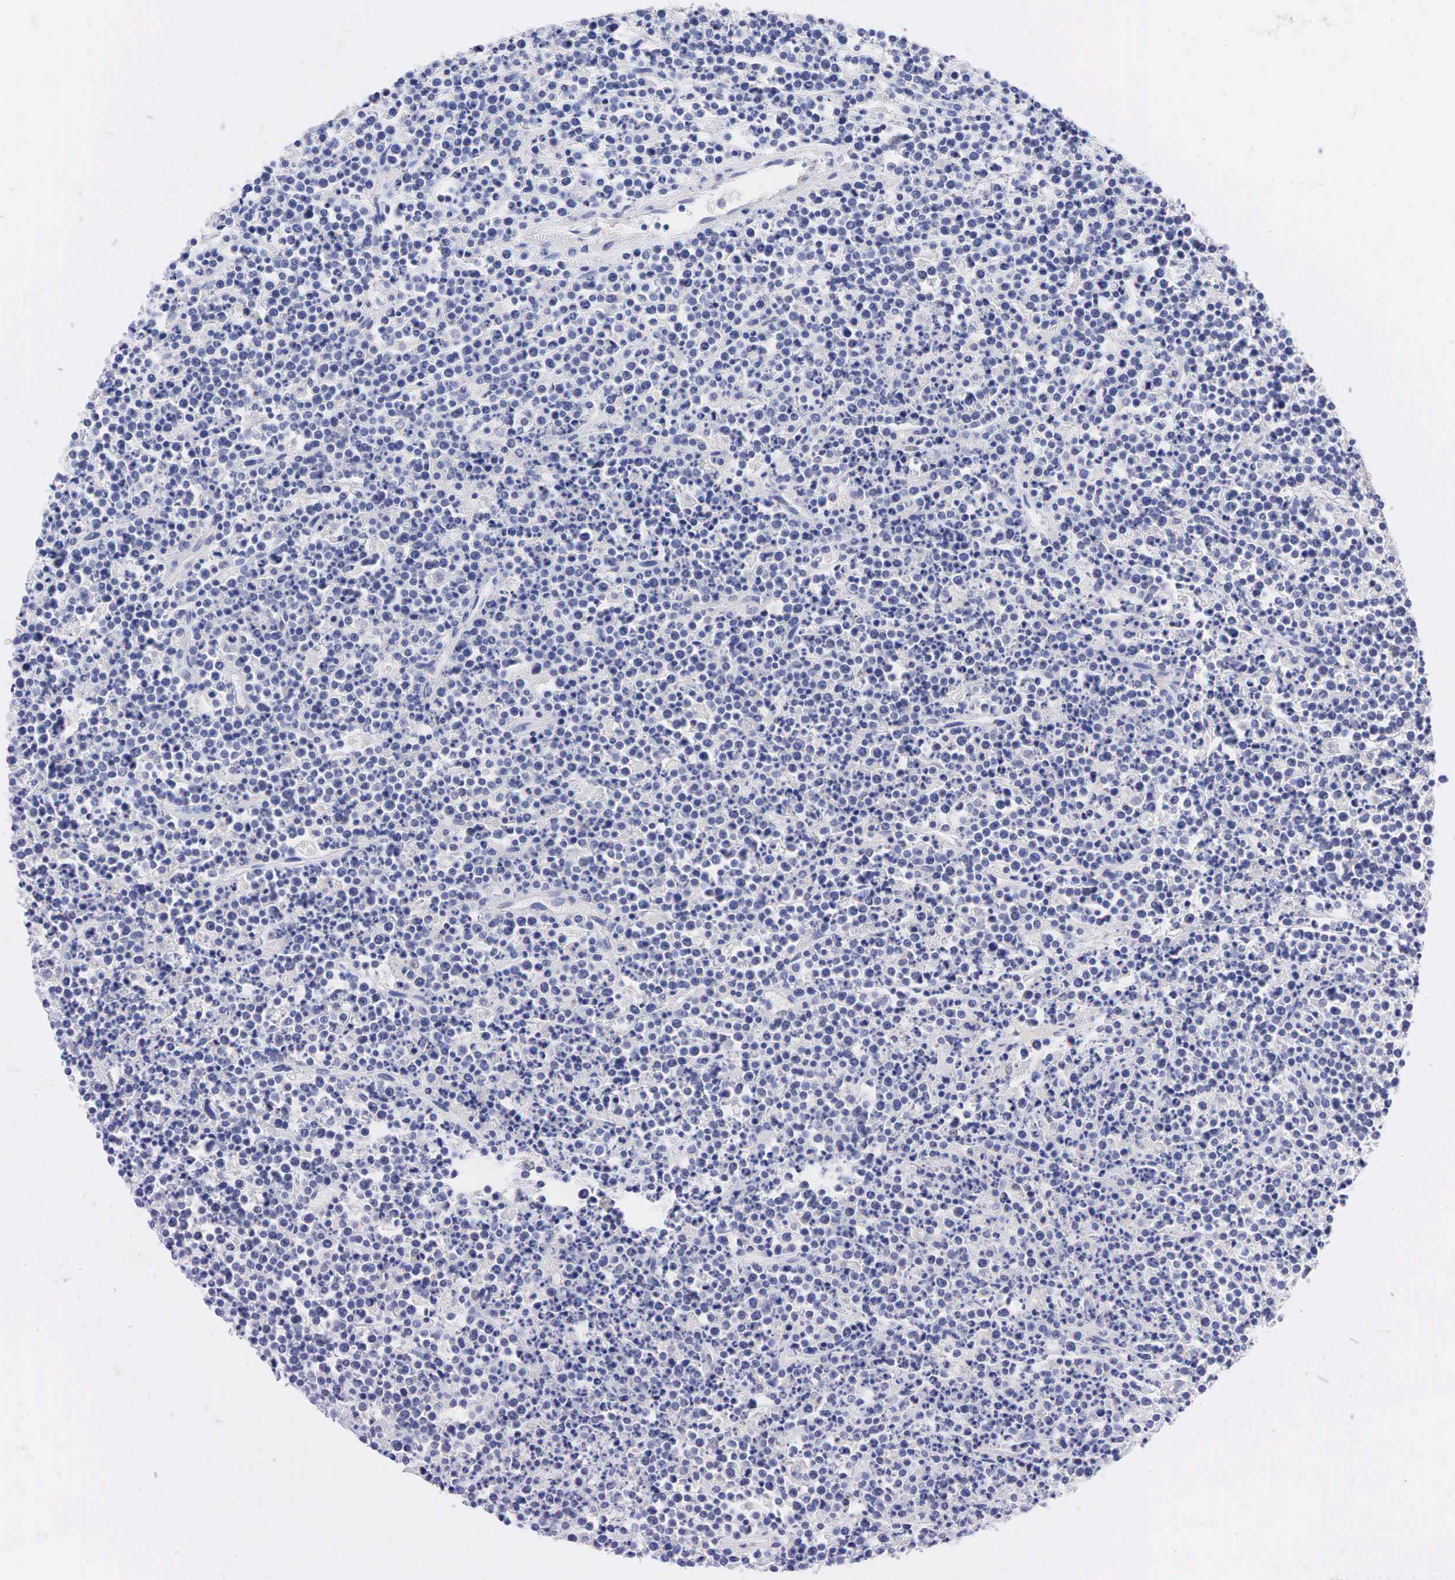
{"staining": {"intensity": "negative", "quantity": "none", "location": "none"}, "tissue": "lymphoma", "cell_type": "Tumor cells", "image_type": "cancer", "snomed": [{"axis": "morphology", "description": "Malignant lymphoma, non-Hodgkin's type, High grade"}, {"axis": "topography", "description": "Ovary"}], "caption": "Tumor cells are negative for protein expression in human high-grade malignant lymphoma, non-Hodgkin's type.", "gene": "AR", "patient": {"sex": "female", "age": 56}}